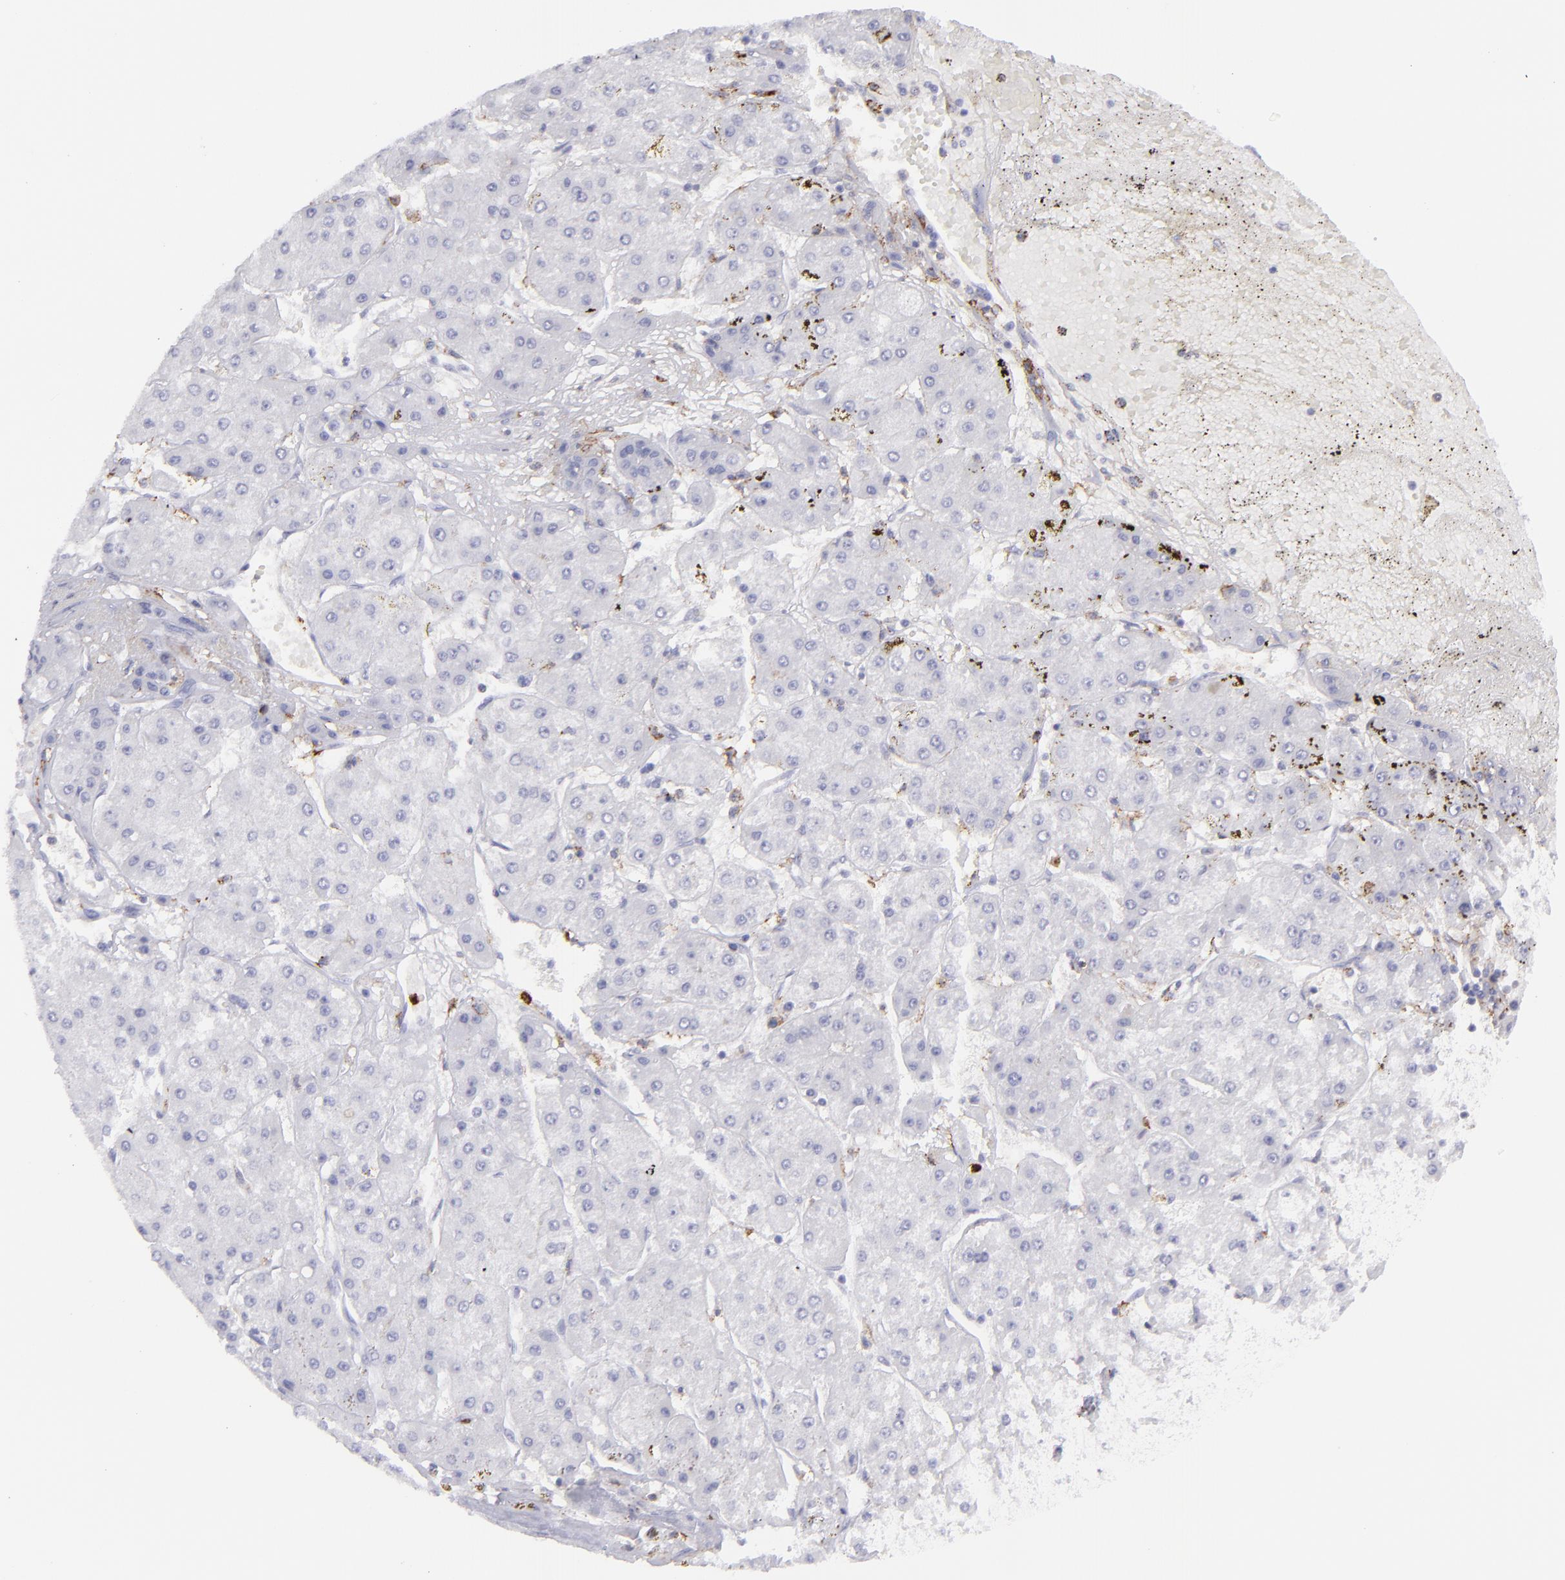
{"staining": {"intensity": "negative", "quantity": "none", "location": "none"}, "tissue": "liver cancer", "cell_type": "Tumor cells", "image_type": "cancer", "snomed": [{"axis": "morphology", "description": "Carcinoma, Hepatocellular, NOS"}, {"axis": "topography", "description": "Liver"}], "caption": "Immunohistochemical staining of hepatocellular carcinoma (liver) exhibits no significant staining in tumor cells.", "gene": "SELPLG", "patient": {"sex": "female", "age": 52}}